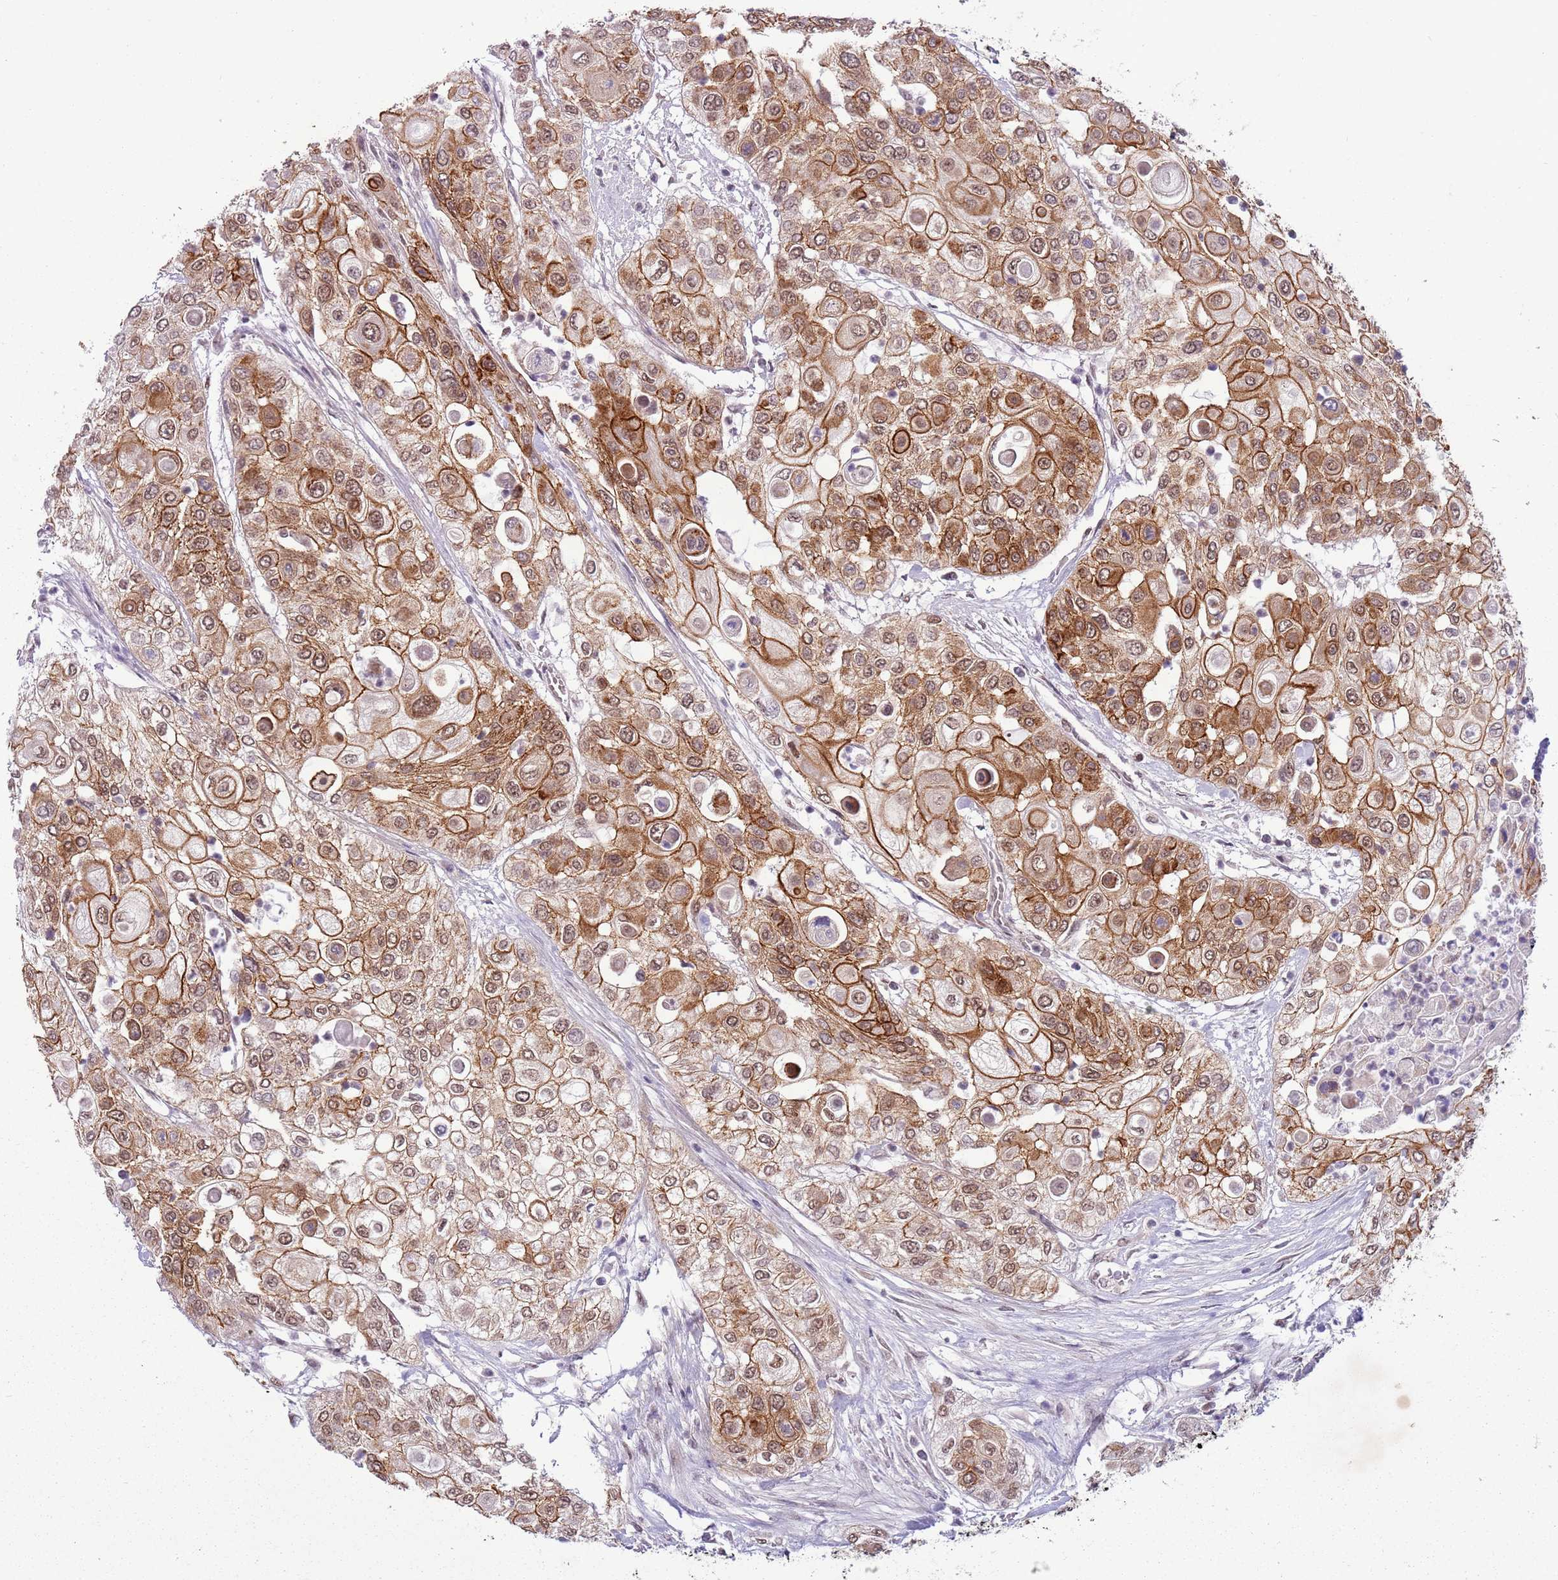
{"staining": {"intensity": "moderate", "quantity": ">75%", "location": "cytoplasmic/membranous,nuclear"}, "tissue": "urothelial cancer", "cell_type": "Tumor cells", "image_type": "cancer", "snomed": [{"axis": "morphology", "description": "Urothelial carcinoma, High grade"}, {"axis": "topography", "description": "Urinary bladder"}], "caption": "Protein staining exhibits moderate cytoplasmic/membranous and nuclear positivity in approximately >75% of tumor cells in urothelial cancer.", "gene": "FAM120AOS", "patient": {"sex": "female", "age": 79}}